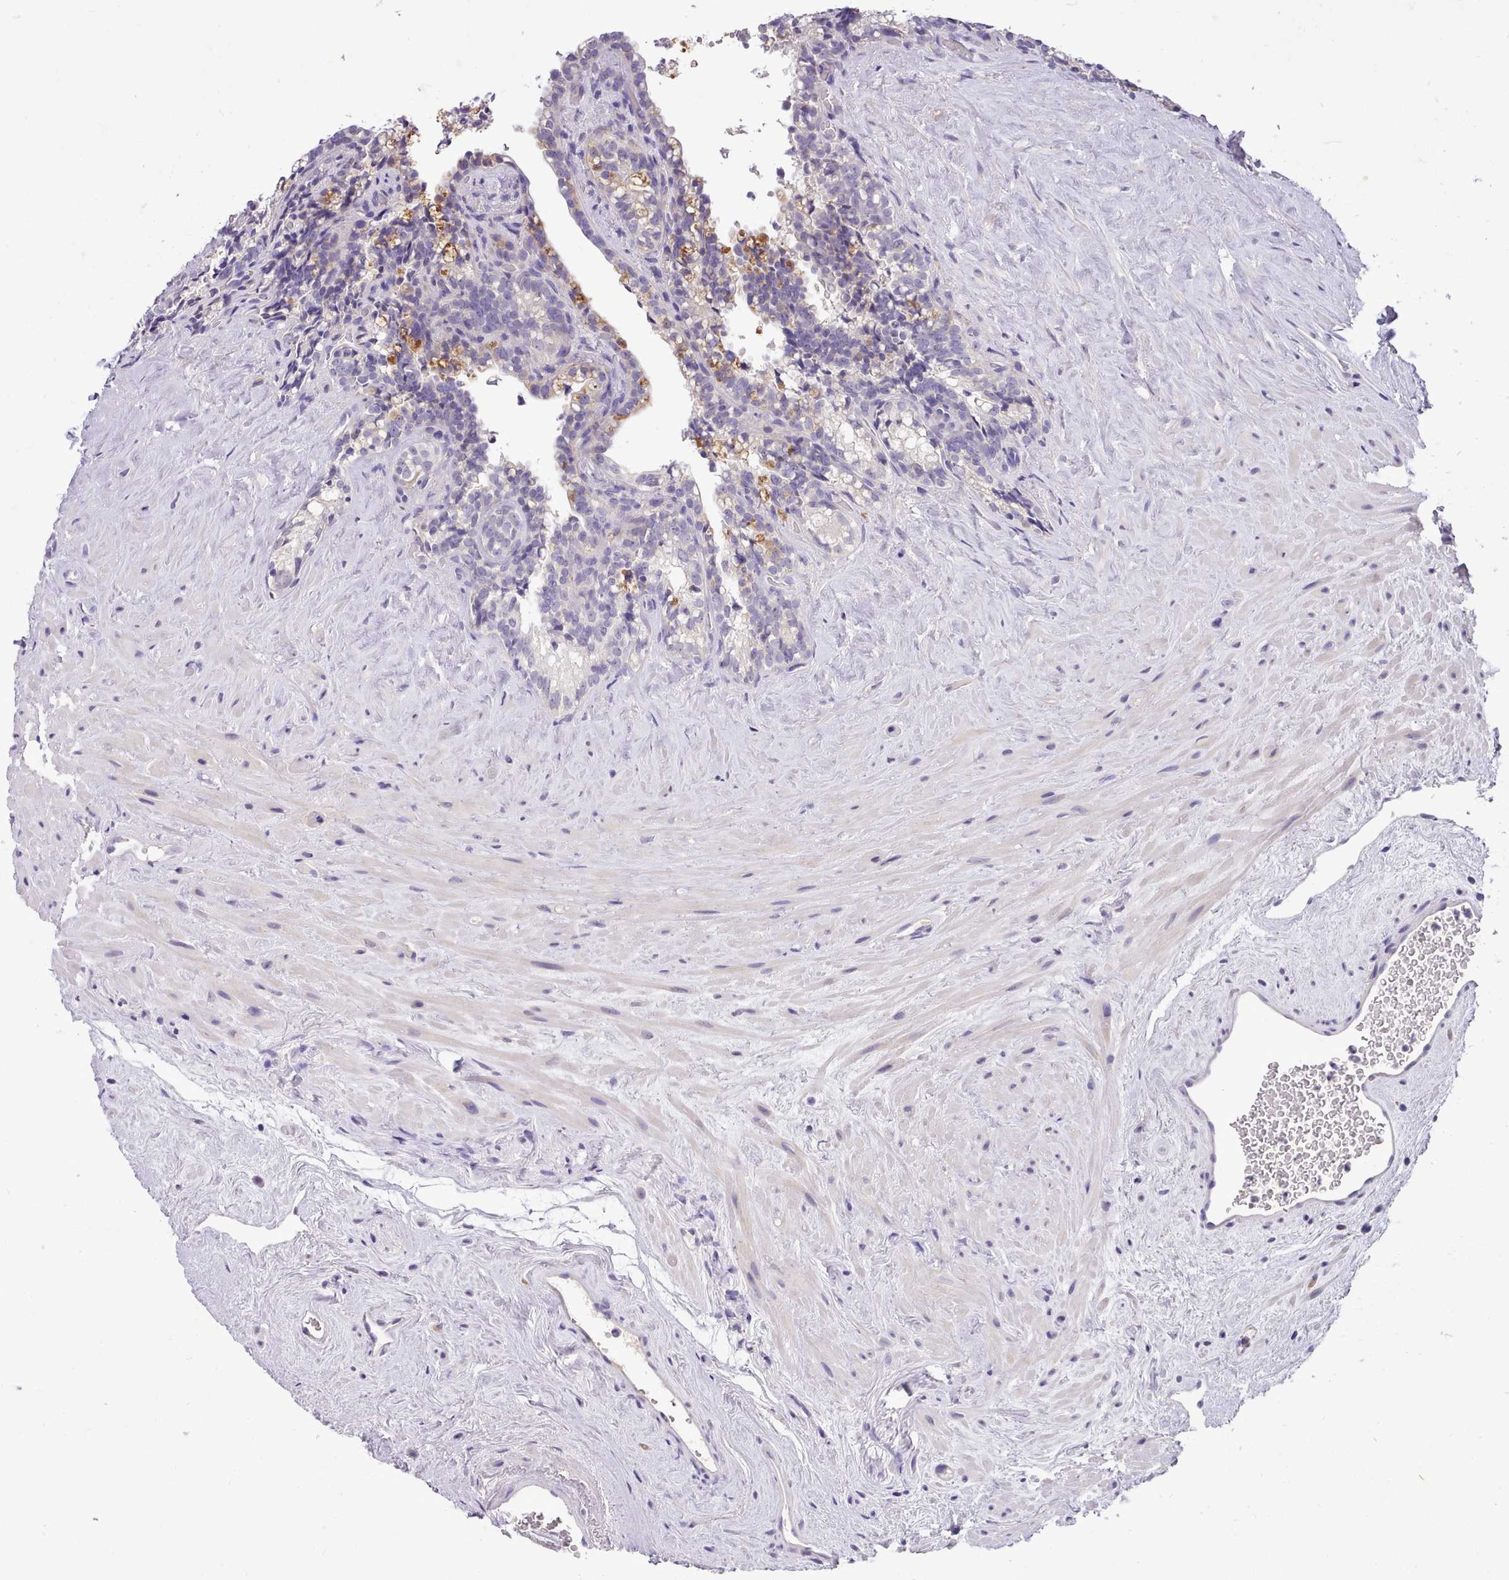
{"staining": {"intensity": "negative", "quantity": "none", "location": "none"}, "tissue": "seminal vesicle", "cell_type": "Glandular cells", "image_type": "normal", "snomed": [{"axis": "morphology", "description": "Normal tissue, NOS"}, {"axis": "topography", "description": "Prostate"}, {"axis": "topography", "description": "Seminal veicle"}], "caption": "This image is of unremarkable seminal vesicle stained with IHC to label a protein in brown with the nuclei are counter-stained blue. There is no staining in glandular cells. (Stains: DAB (3,3'-diaminobenzidine) IHC with hematoxylin counter stain, Microscopy: brightfield microscopy at high magnification).", "gene": "FAM83E", "patient": {"sex": "male", "age": 79}}